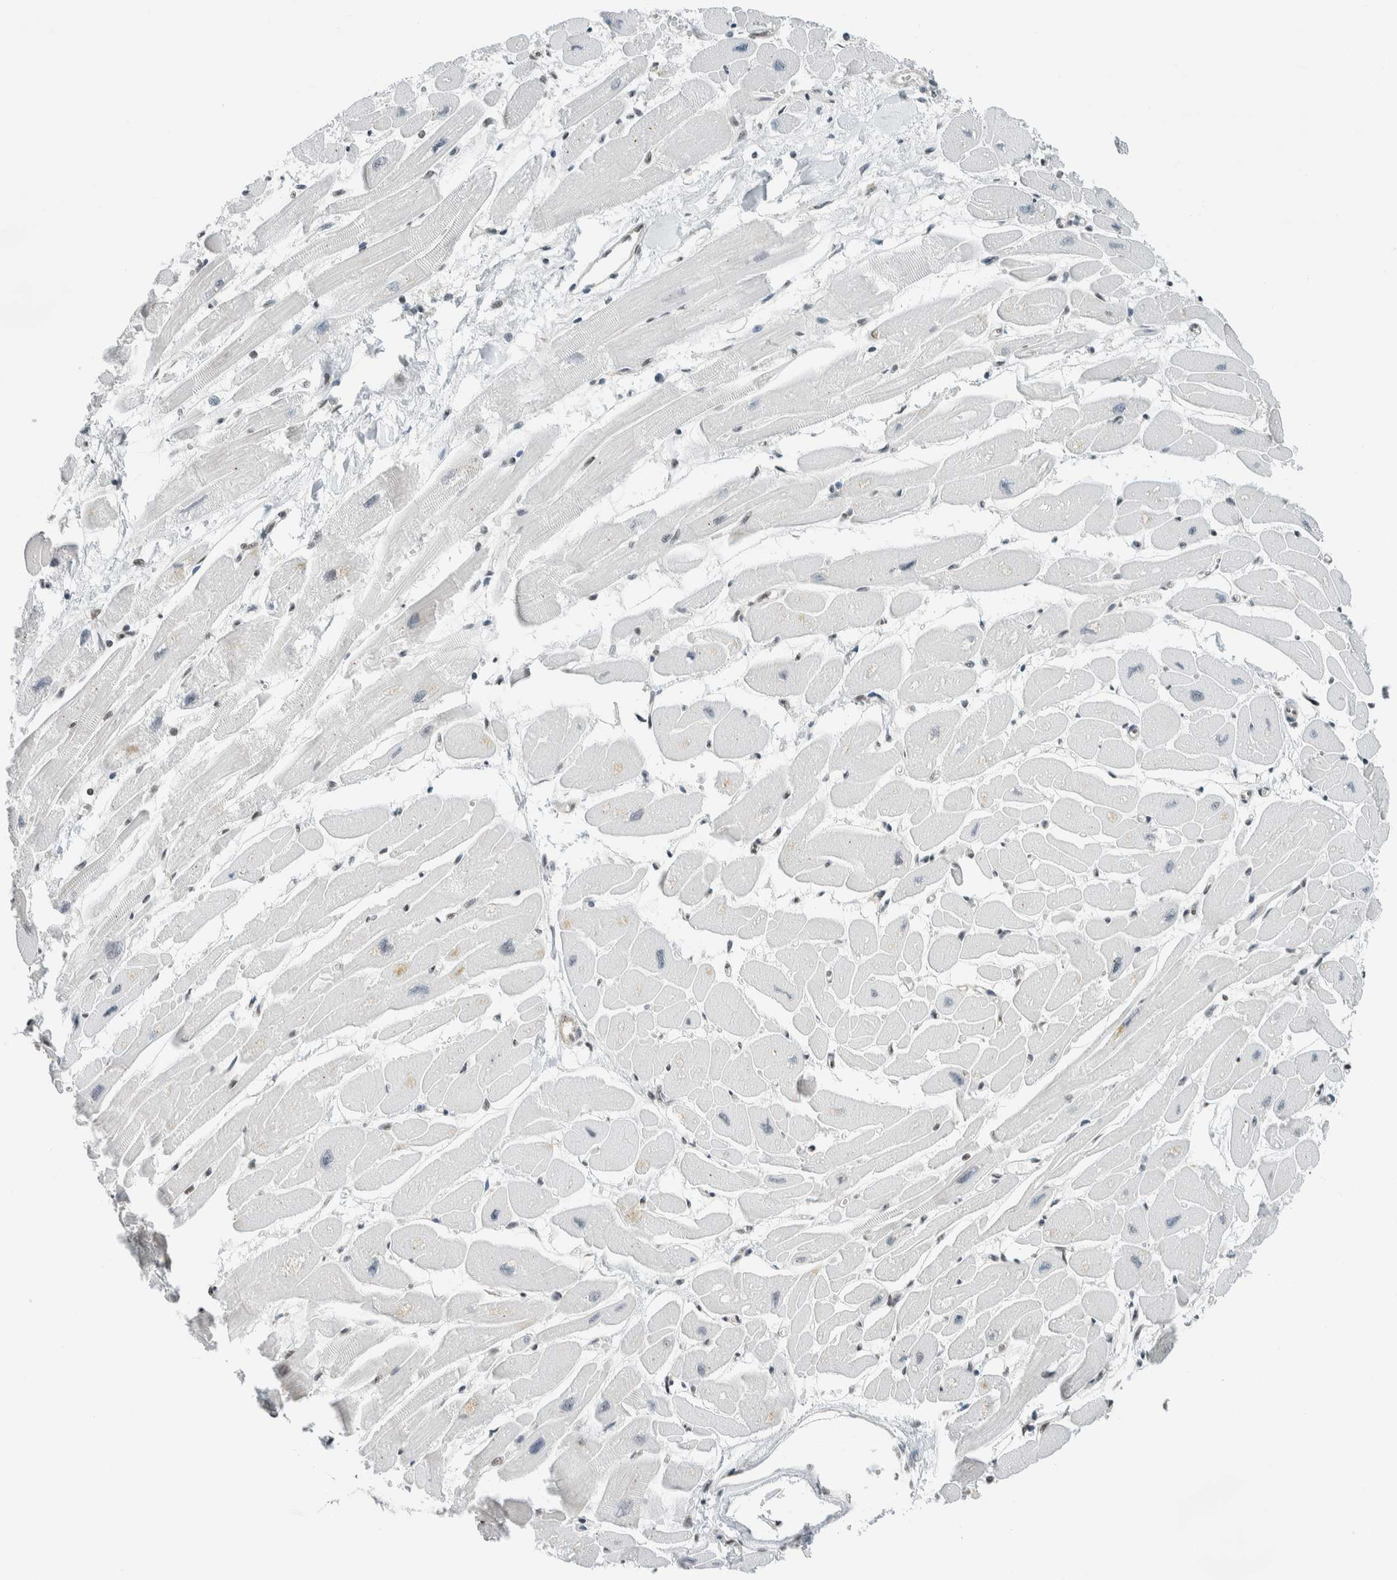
{"staining": {"intensity": "negative", "quantity": "none", "location": "none"}, "tissue": "heart muscle", "cell_type": "Cardiomyocytes", "image_type": "normal", "snomed": [{"axis": "morphology", "description": "Normal tissue, NOS"}, {"axis": "topography", "description": "Heart"}], "caption": "High magnification brightfield microscopy of normal heart muscle stained with DAB (brown) and counterstained with hematoxylin (blue): cardiomyocytes show no significant staining.", "gene": "NIBAN2", "patient": {"sex": "female", "age": 54}}